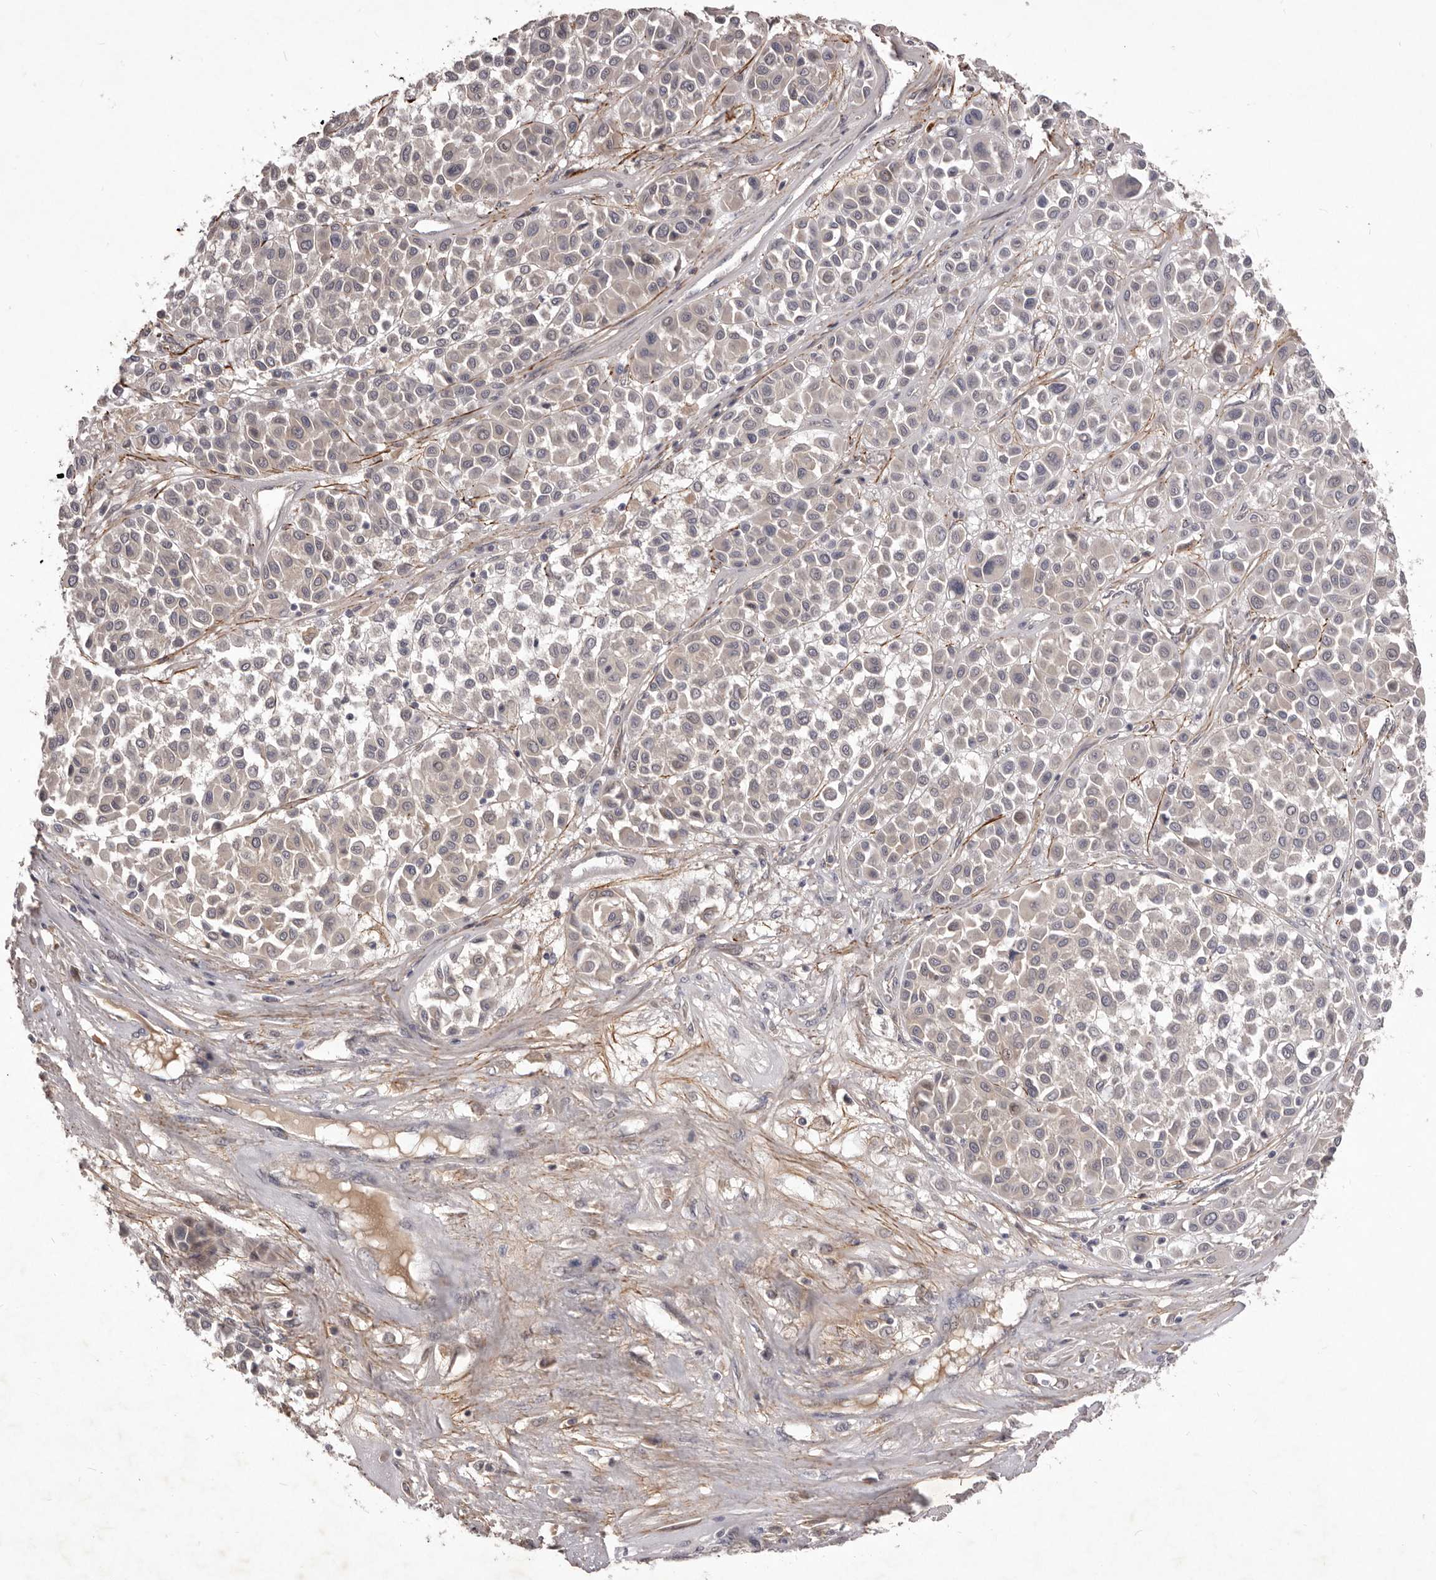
{"staining": {"intensity": "negative", "quantity": "none", "location": "none"}, "tissue": "melanoma", "cell_type": "Tumor cells", "image_type": "cancer", "snomed": [{"axis": "morphology", "description": "Malignant melanoma, Metastatic site"}, {"axis": "topography", "description": "Soft tissue"}], "caption": "High power microscopy image of an immunohistochemistry micrograph of malignant melanoma (metastatic site), revealing no significant expression in tumor cells.", "gene": "HBS1L", "patient": {"sex": "male", "age": 41}}